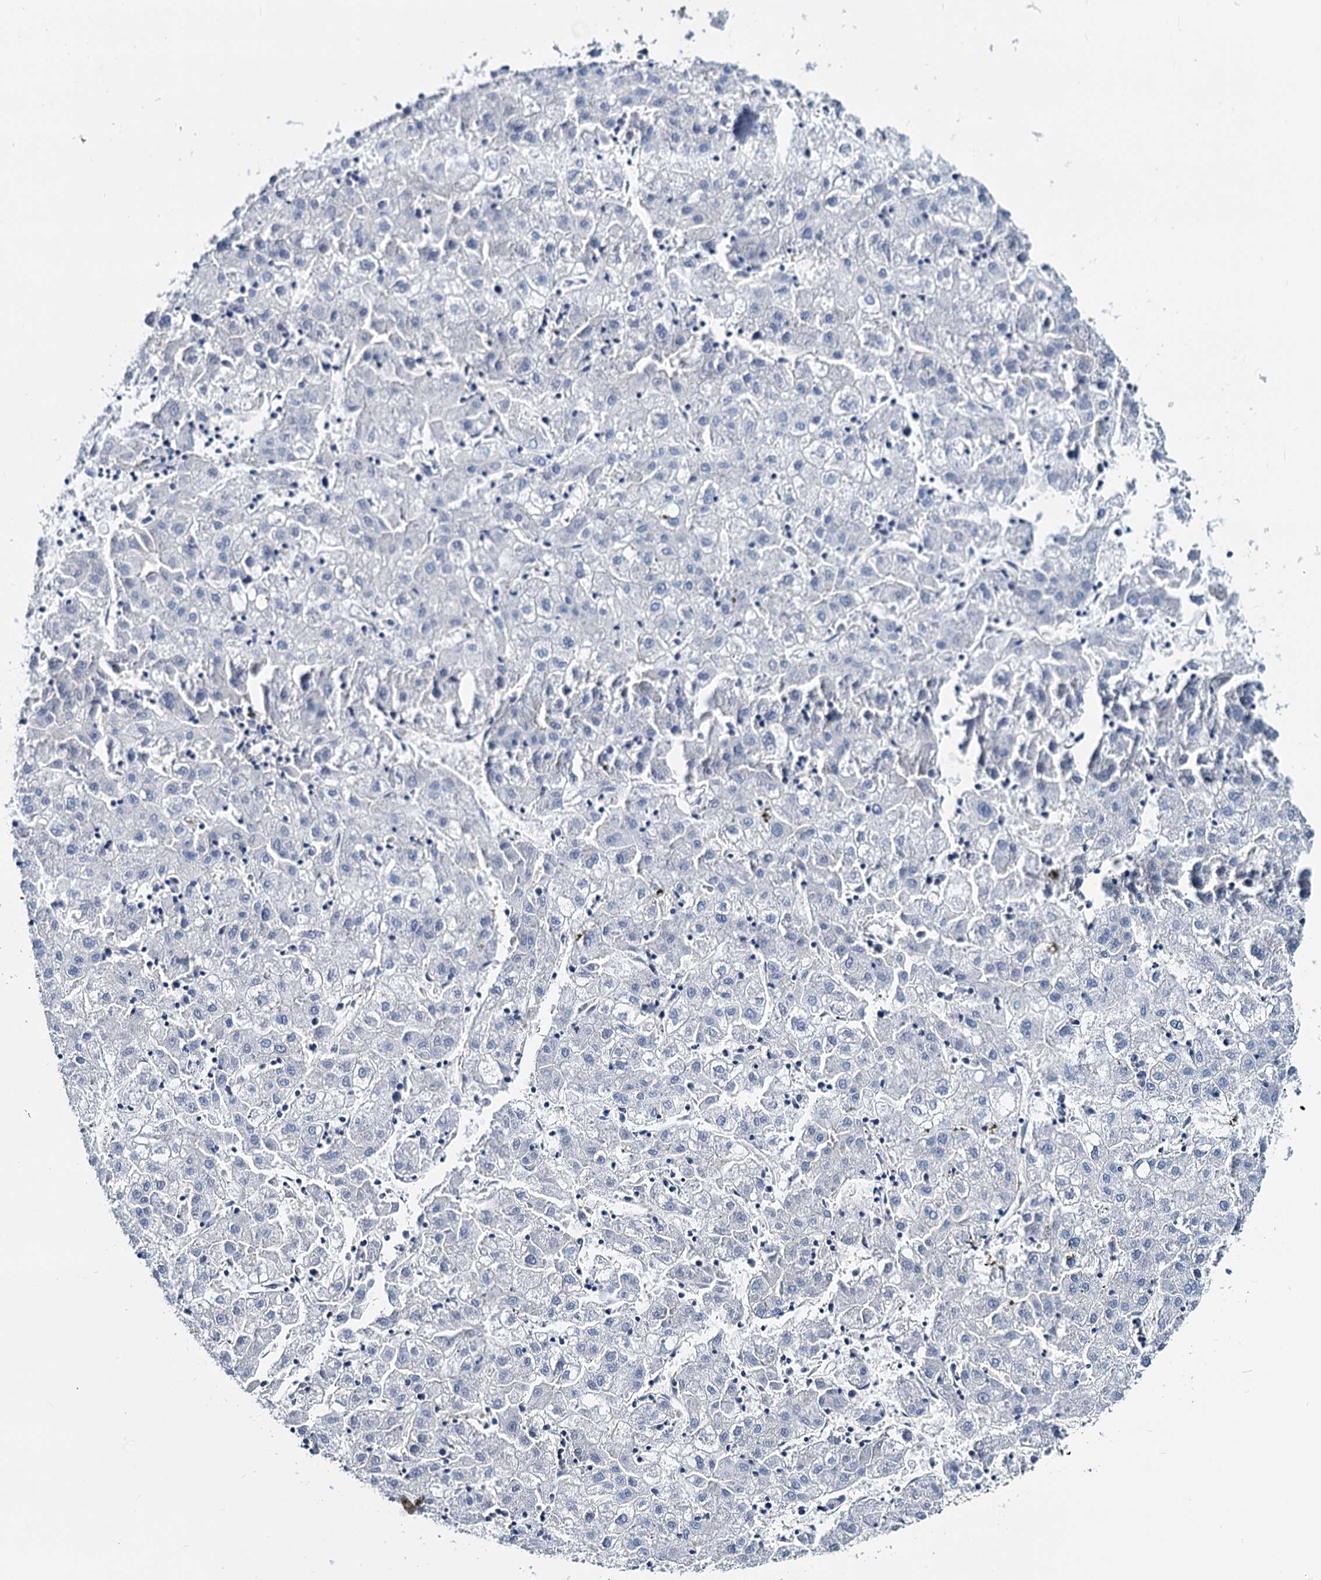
{"staining": {"intensity": "negative", "quantity": "none", "location": "none"}, "tissue": "liver cancer", "cell_type": "Tumor cells", "image_type": "cancer", "snomed": [{"axis": "morphology", "description": "Carcinoma, Hepatocellular, NOS"}, {"axis": "topography", "description": "Liver"}], "caption": "IHC image of hepatocellular carcinoma (liver) stained for a protein (brown), which shows no staining in tumor cells. (Brightfield microscopy of DAB (3,3'-diaminobenzidine) IHC at high magnification).", "gene": "DYDC2", "patient": {"sex": "male", "age": 72}}